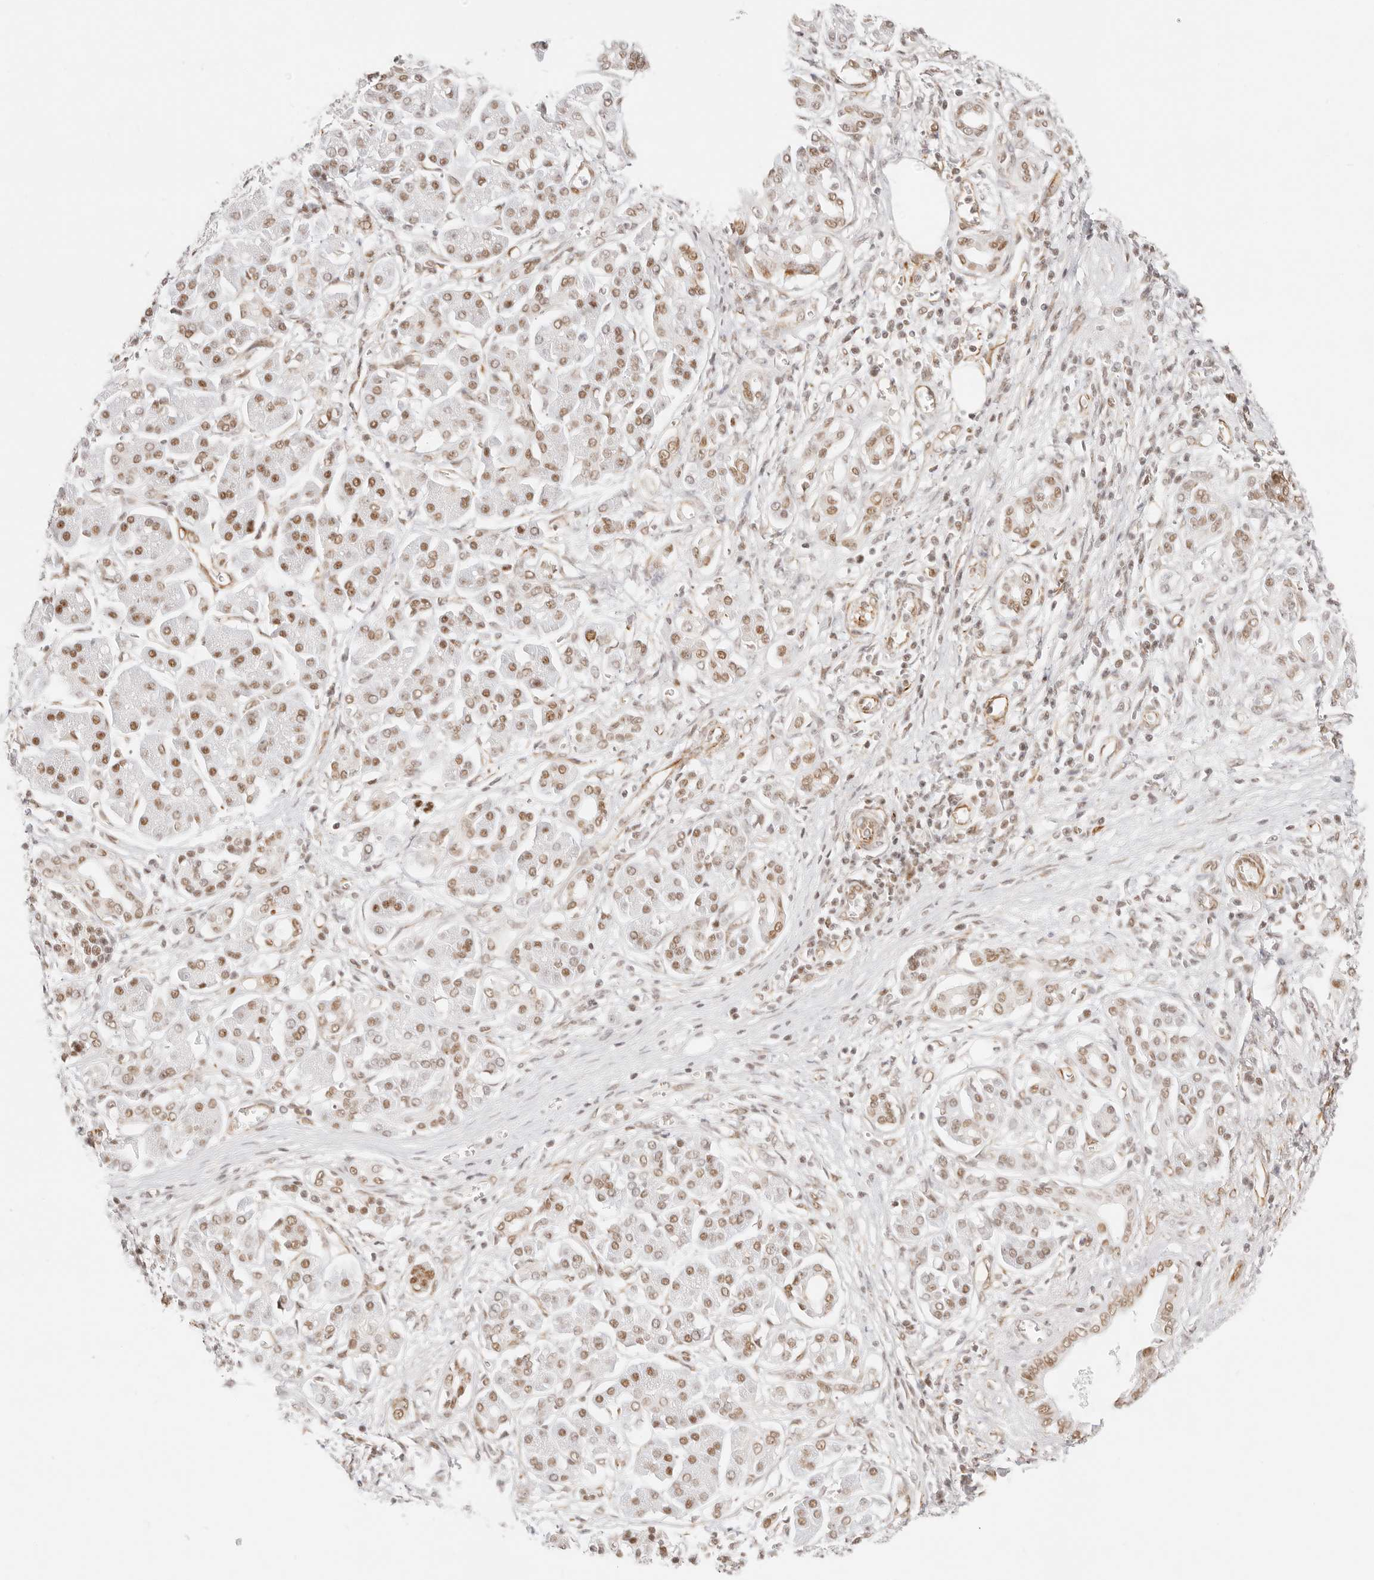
{"staining": {"intensity": "moderate", "quantity": ">75%", "location": "nuclear"}, "tissue": "pancreatic cancer", "cell_type": "Tumor cells", "image_type": "cancer", "snomed": [{"axis": "morphology", "description": "Adenocarcinoma, NOS"}, {"axis": "topography", "description": "Pancreas"}], "caption": "Adenocarcinoma (pancreatic) stained with a protein marker demonstrates moderate staining in tumor cells.", "gene": "ZC3H11A", "patient": {"sex": "male", "age": 78}}